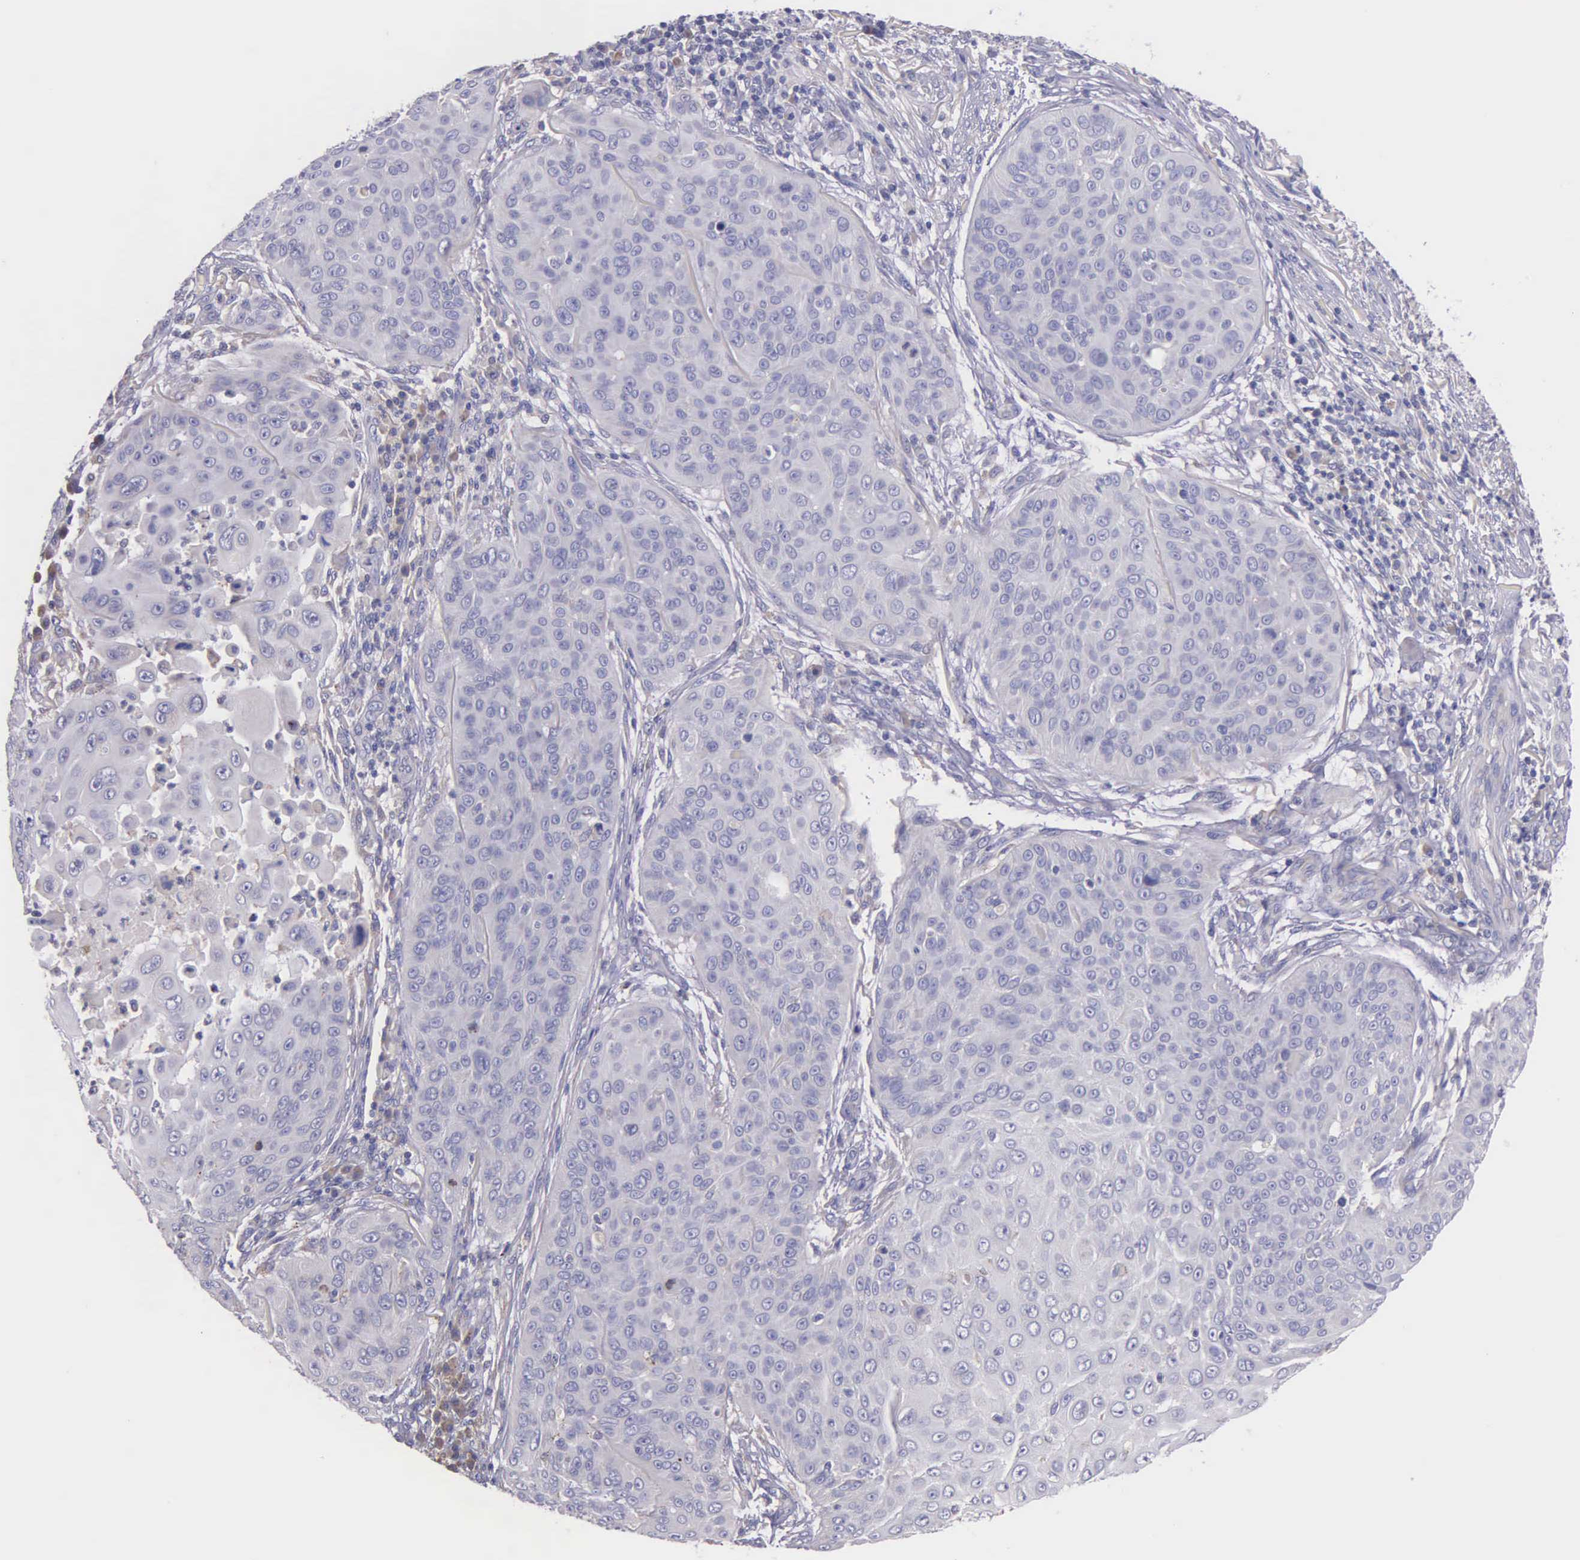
{"staining": {"intensity": "negative", "quantity": "none", "location": "none"}, "tissue": "skin cancer", "cell_type": "Tumor cells", "image_type": "cancer", "snomed": [{"axis": "morphology", "description": "Squamous cell carcinoma, NOS"}, {"axis": "topography", "description": "Skin"}], "caption": "Skin cancer (squamous cell carcinoma) was stained to show a protein in brown. There is no significant positivity in tumor cells.", "gene": "MIA2", "patient": {"sex": "male", "age": 82}}